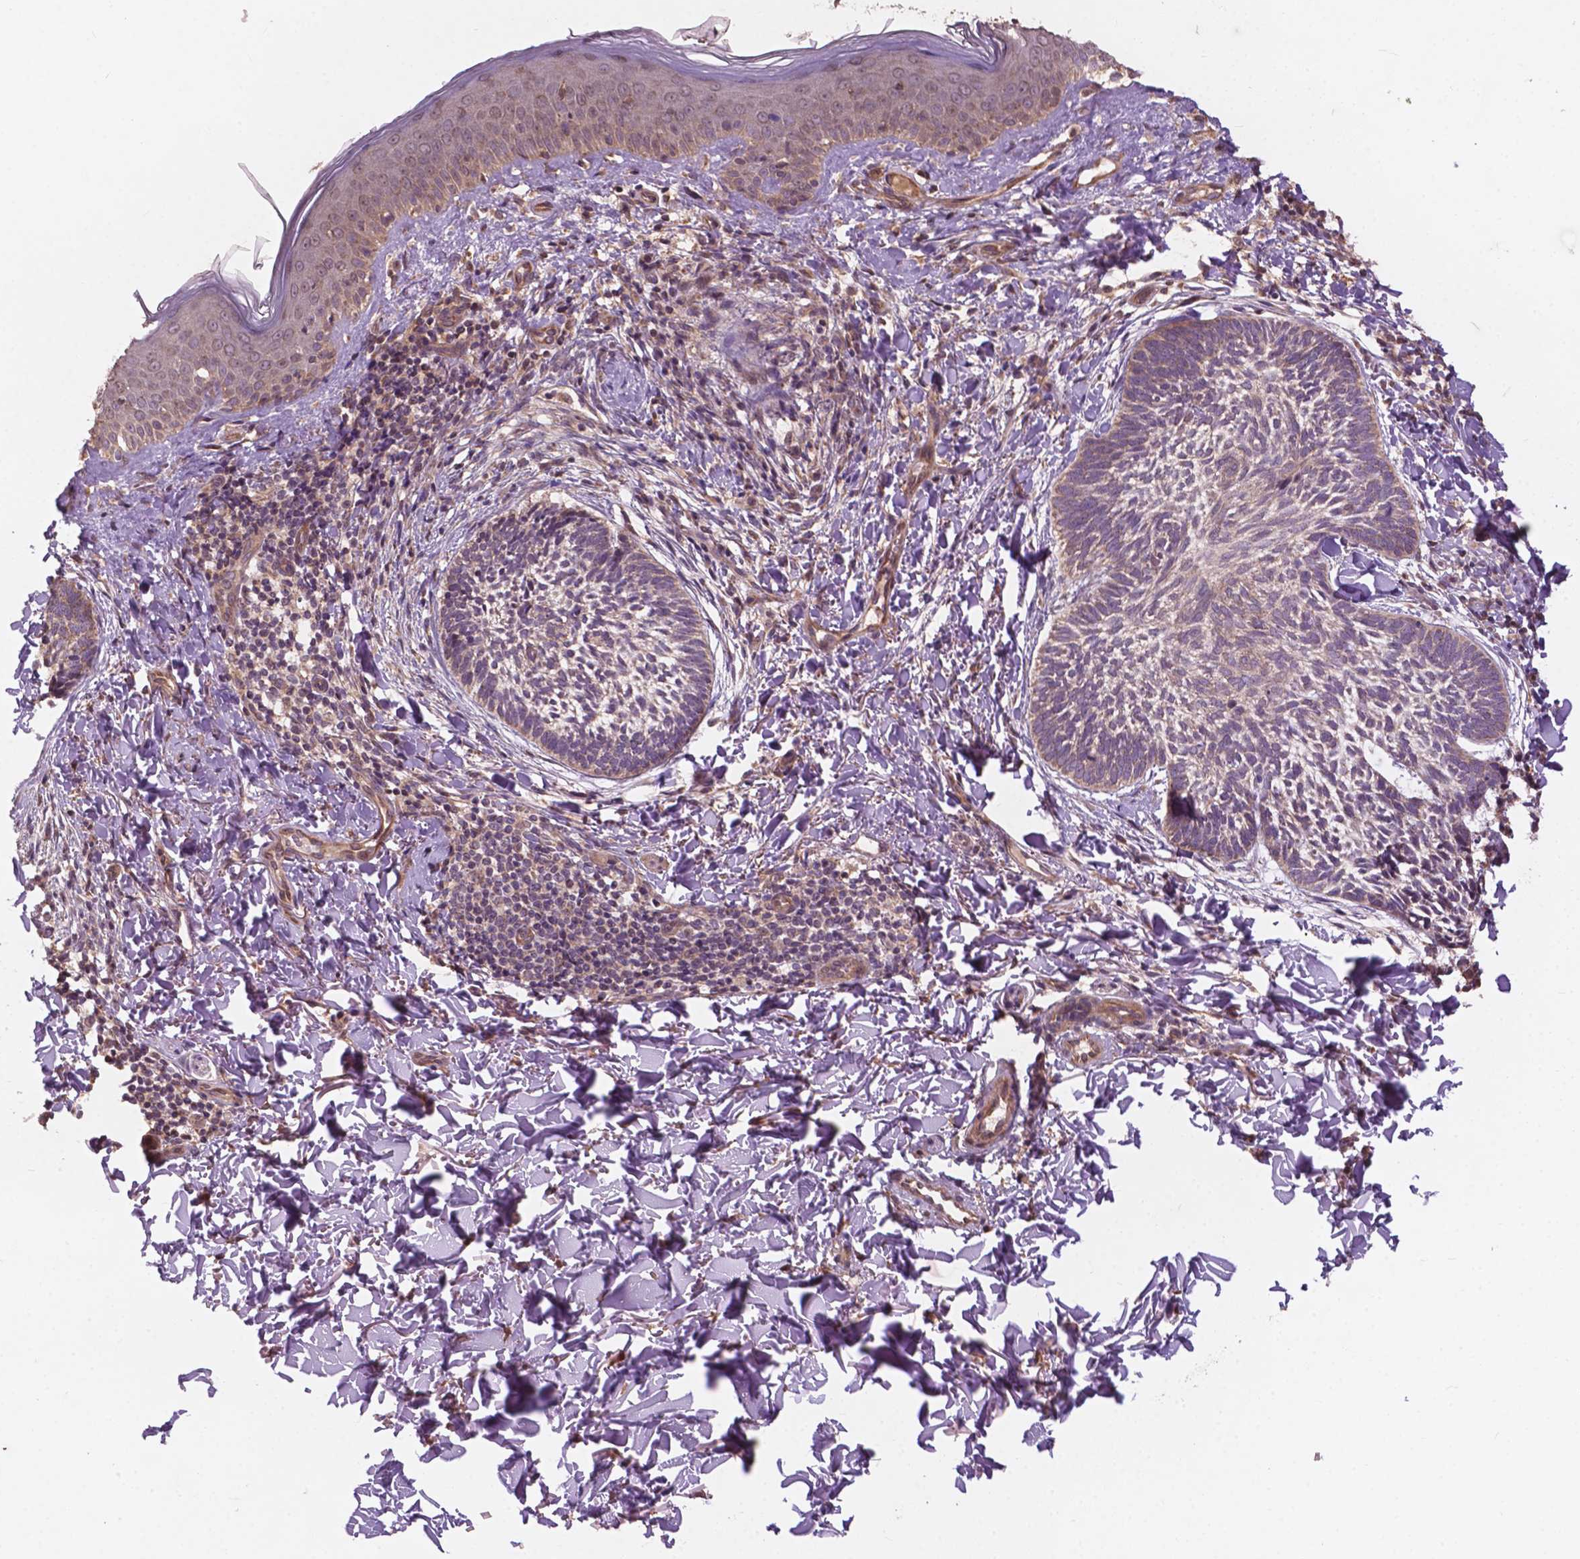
{"staining": {"intensity": "weak", "quantity": "<25%", "location": "cytoplasmic/membranous"}, "tissue": "skin cancer", "cell_type": "Tumor cells", "image_type": "cancer", "snomed": [{"axis": "morphology", "description": "Normal tissue, NOS"}, {"axis": "morphology", "description": "Basal cell carcinoma"}, {"axis": "topography", "description": "Skin"}], "caption": "Tumor cells show no significant positivity in skin basal cell carcinoma. Brightfield microscopy of immunohistochemistry stained with DAB (brown) and hematoxylin (blue), captured at high magnification.", "gene": "CDC42BPA", "patient": {"sex": "male", "age": 46}}